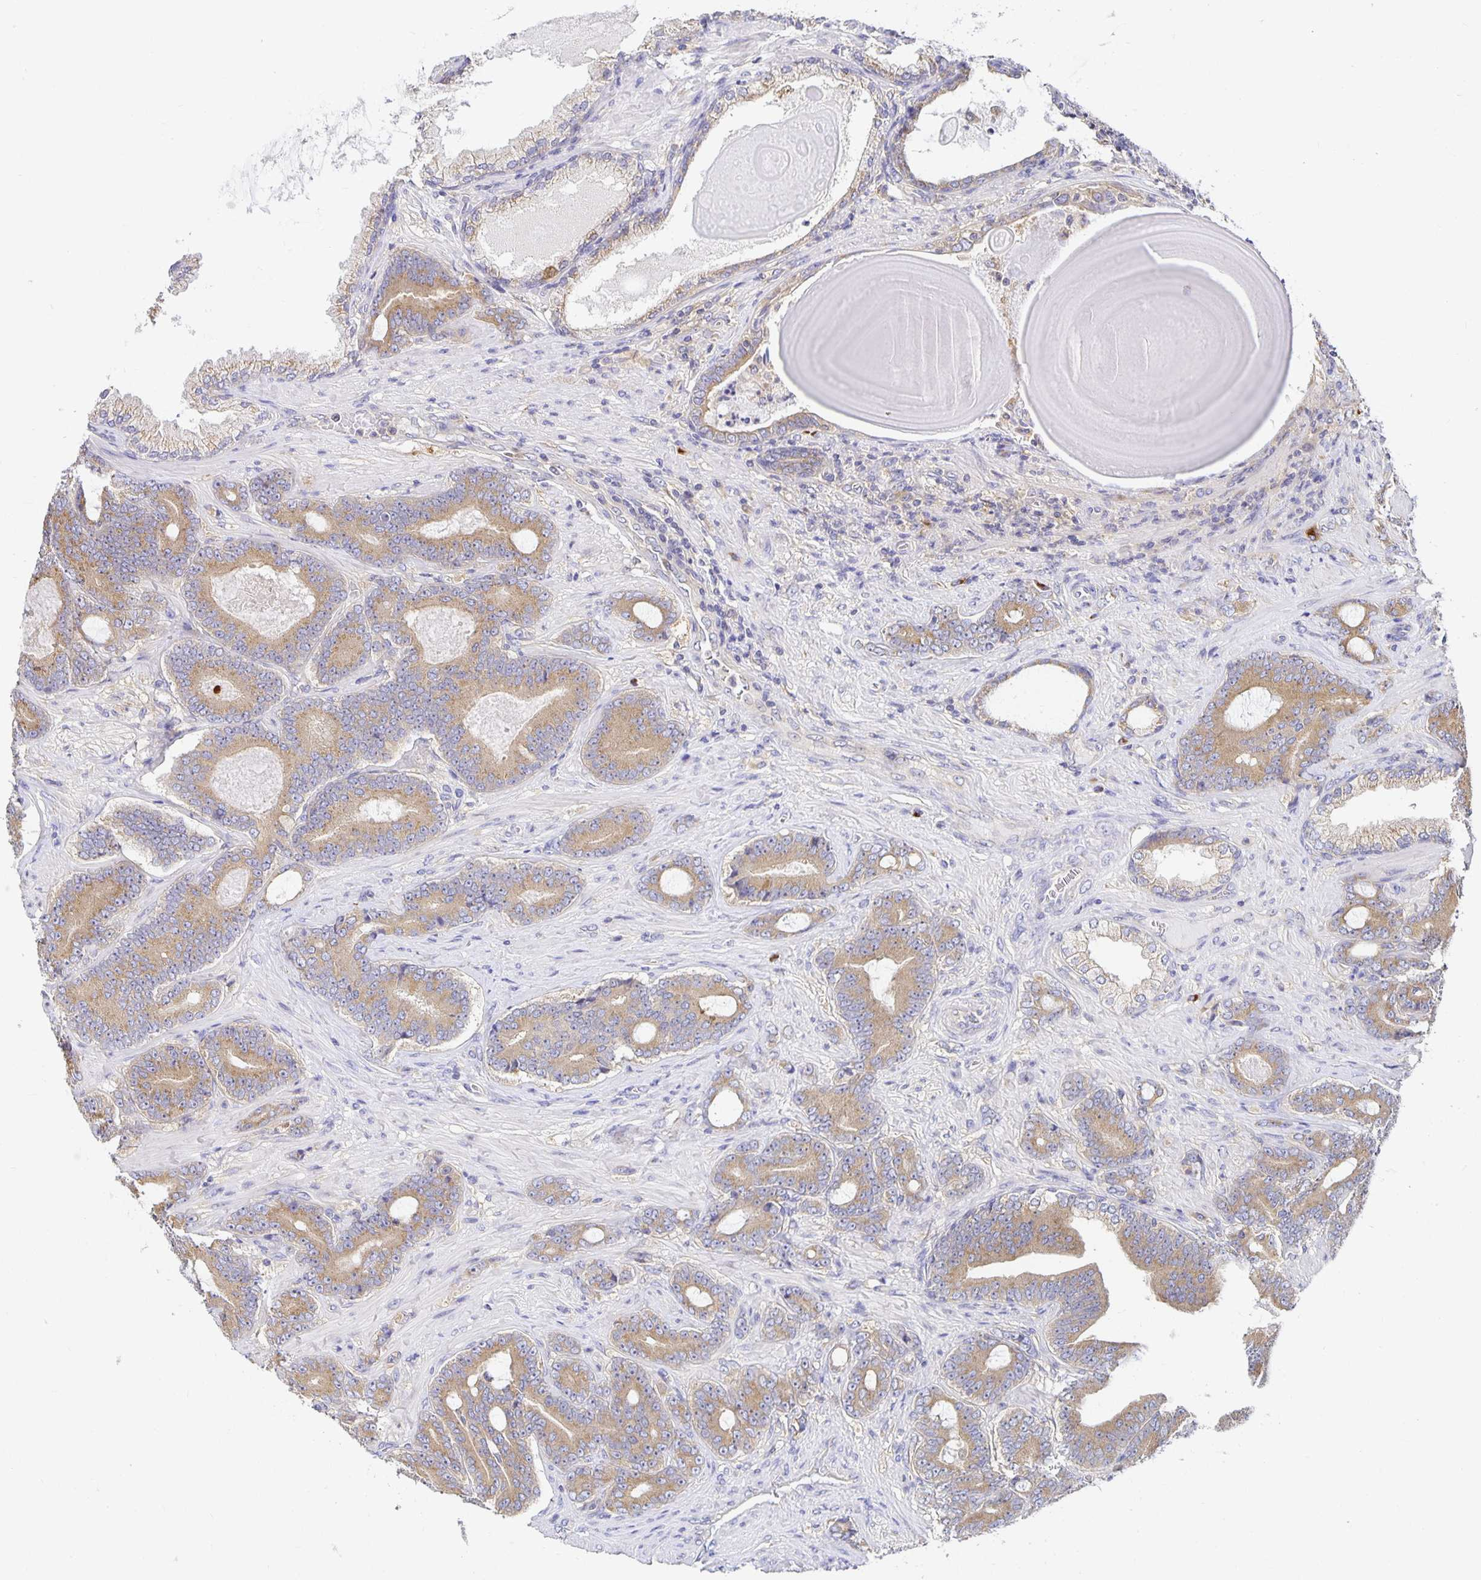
{"staining": {"intensity": "moderate", "quantity": ">75%", "location": "cytoplasmic/membranous"}, "tissue": "prostate cancer", "cell_type": "Tumor cells", "image_type": "cancer", "snomed": [{"axis": "morphology", "description": "Adenocarcinoma, High grade"}, {"axis": "topography", "description": "Prostate"}], "caption": "Adenocarcinoma (high-grade) (prostate) tissue displays moderate cytoplasmic/membranous positivity in about >75% of tumor cells, visualized by immunohistochemistry.", "gene": "USO1", "patient": {"sex": "male", "age": 62}}